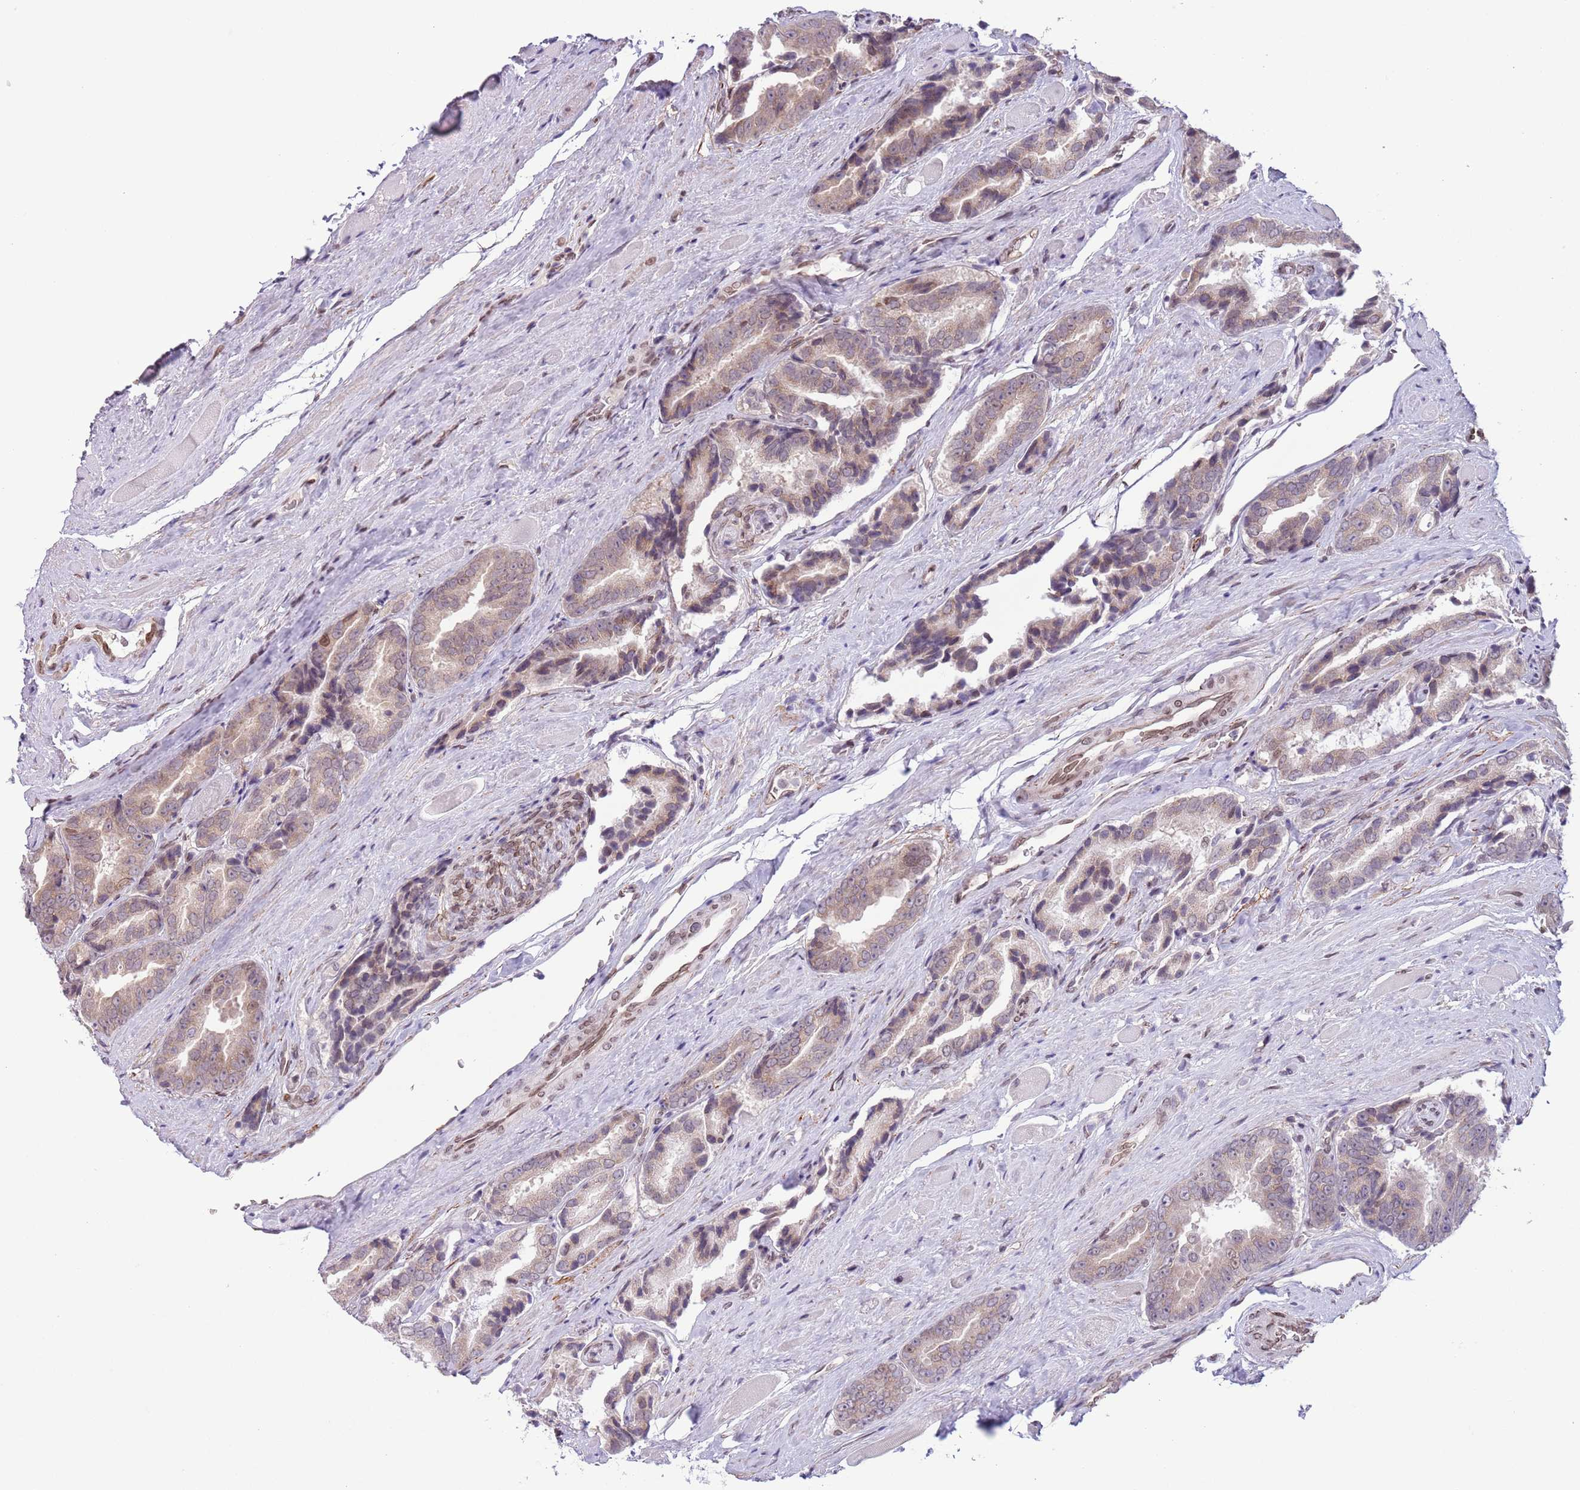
{"staining": {"intensity": "moderate", "quantity": "25%-75%", "location": "cytoplasmic/membranous,nuclear"}, "tissue": "prostate cancer", "cell_type": "Tumor cells", "image_type": "cancer", "snomed": [{"axis": "morphology", "description": "Adenocarcinoma, High grade"}, {"axis": "topography", "description": "Prostate"}], "caption": "A high-resolution photomicrograph shows IHC staining of adenocarcinoma (high-grade) (prostate), which shows moderate cytoplasmic/membranous and nuclear positivity in about 25%-75% of tumor cells.", "gene": "ZGLP1", "patient": {"sex": "male", "age": 72}}